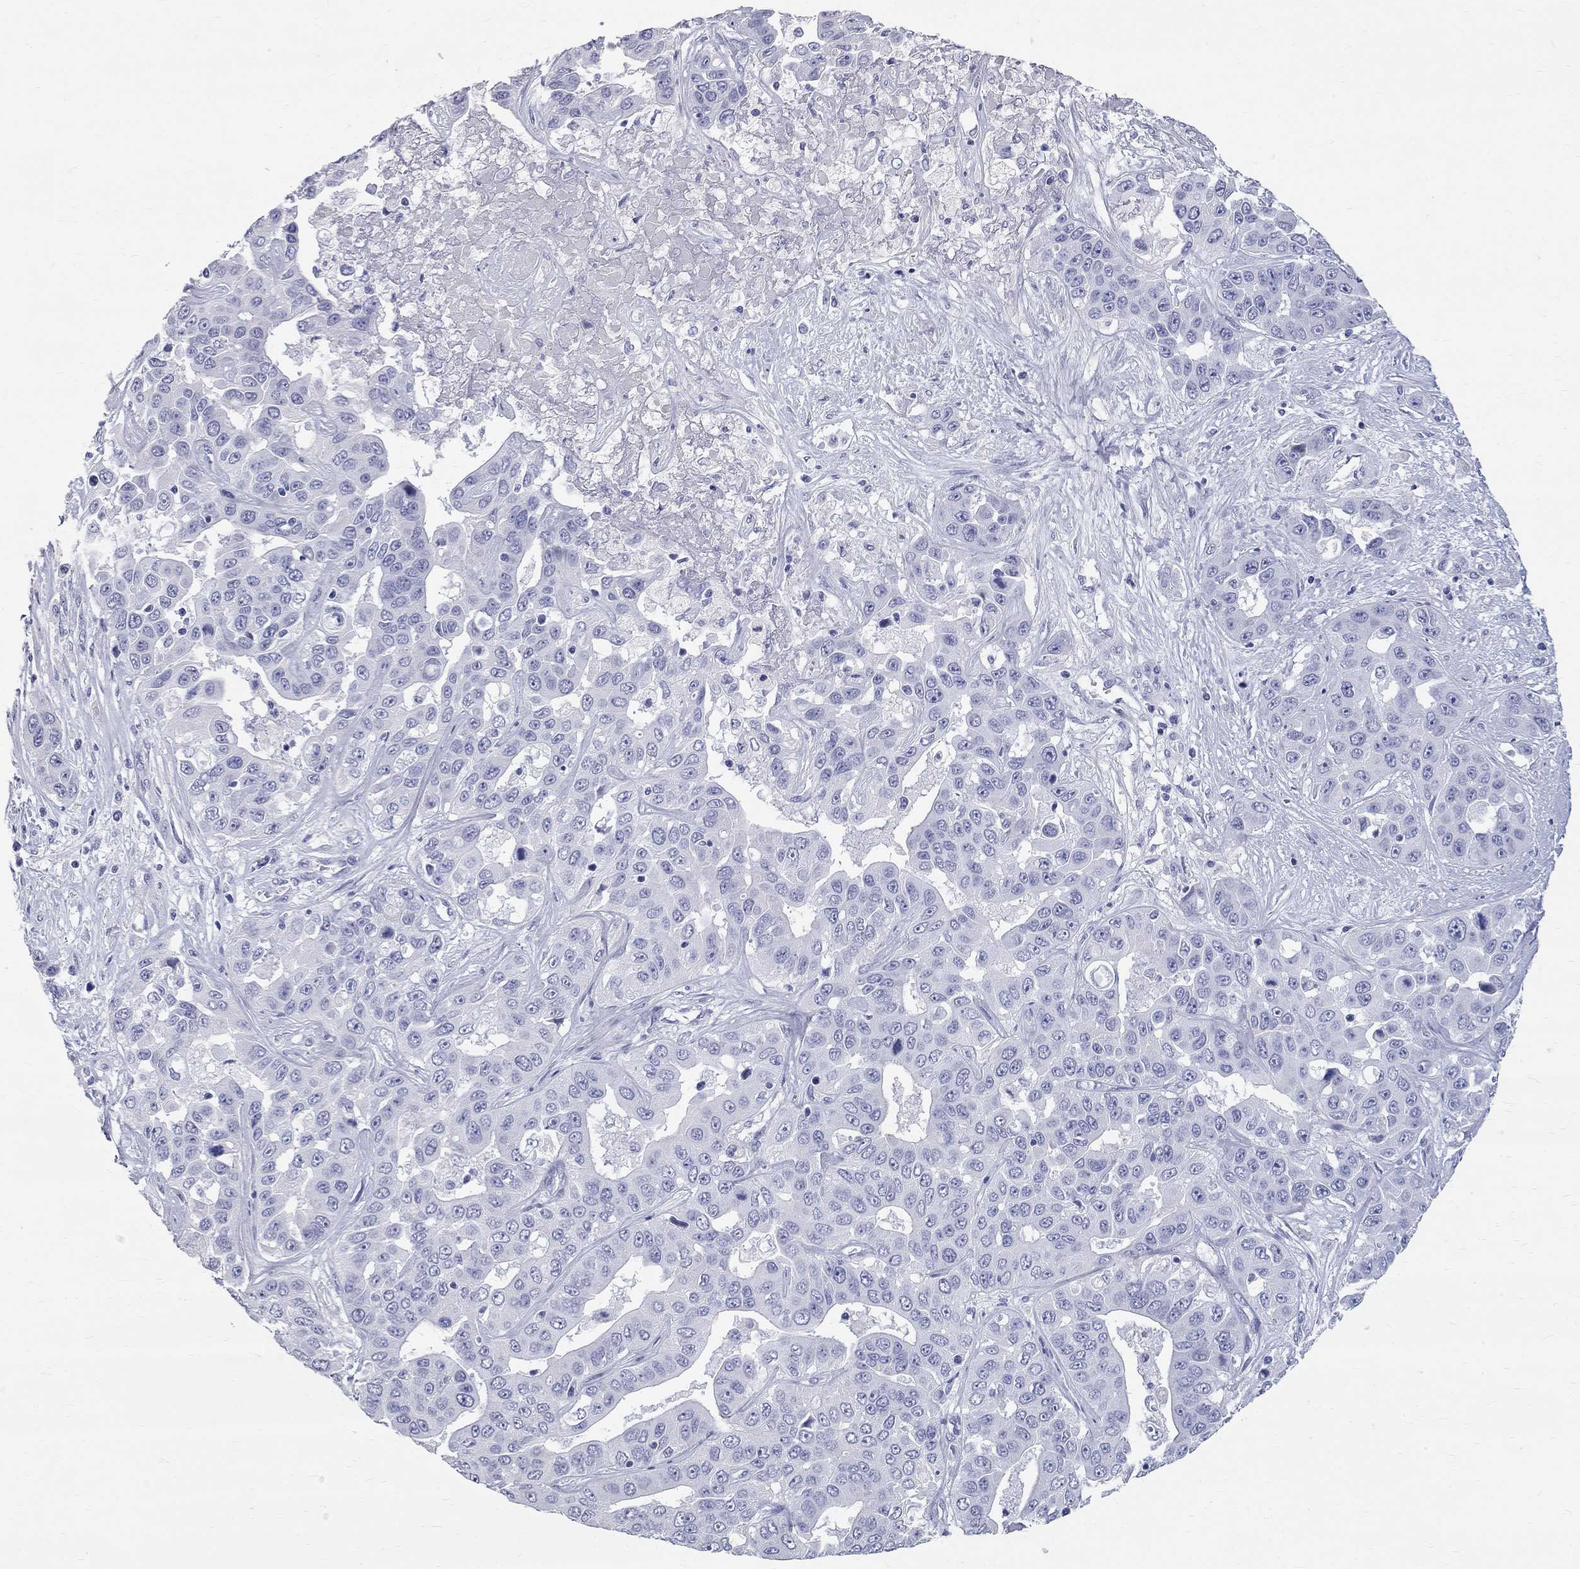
{"staining": {"intensity": "negative", "quantity": "none", "location": "none"}, "tissue": "liver cancer", "cell_type": "Tumor cells", "image_type": "cancer", "snomed": [{"axis": "morphology", "description": "Cholangiocarcinoma"}, {"axis": "topography", "description": "Liver"}], "caption": "Tumor cells show no significant protein staining in liver cholangiocarcinoma.", "gene": "PHOX2B", "patient": {"sex": "female", "age": 52}}